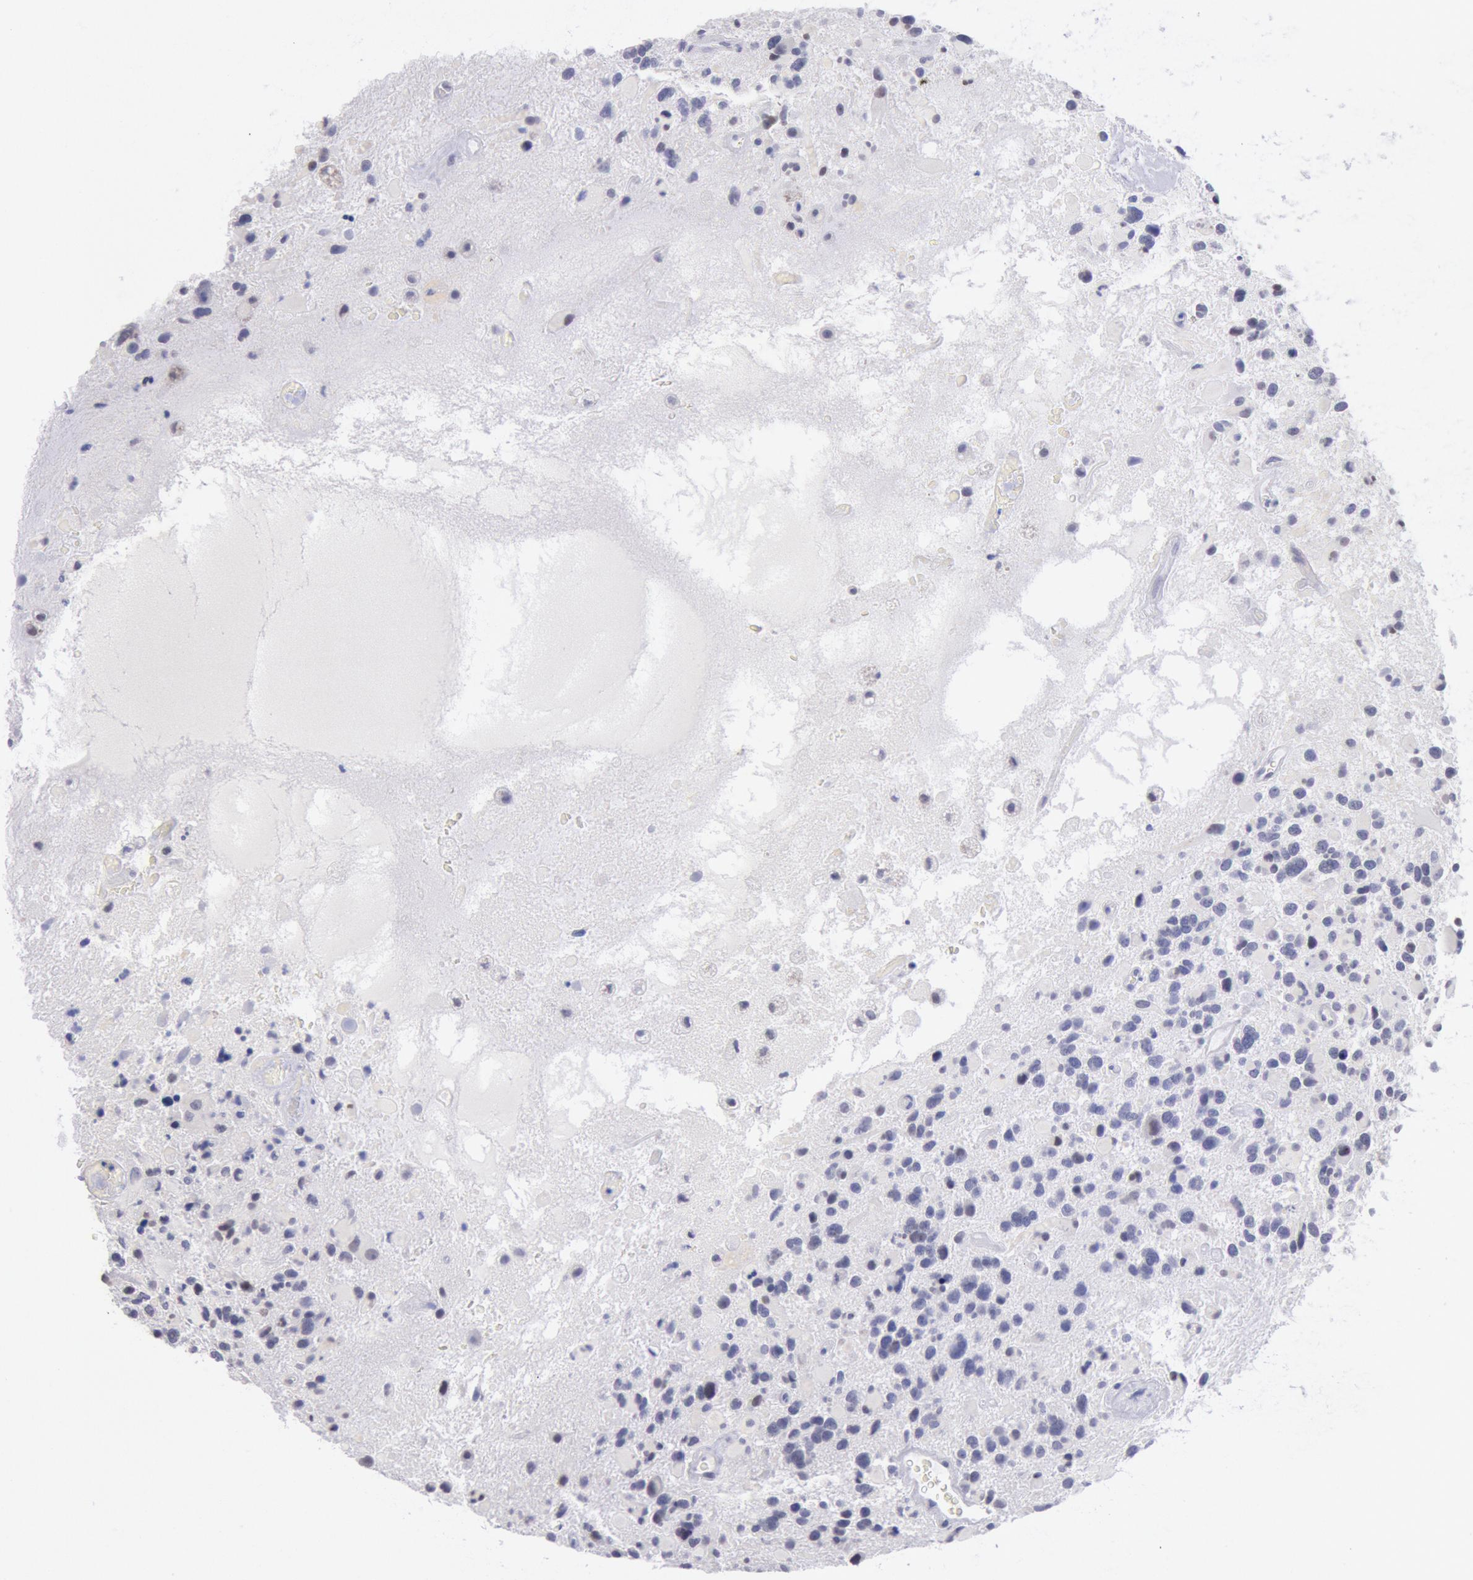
{"staining": {"intensity": "negative", "quantity": "none", "location": "none"}, "tissue": "glioma", "cell_type": "Tumor cells", "image_type": "cancer", "snomed": [{"axis": "morphology", "description": "Glioma, malignant, High grade"}, {"axis": "topography", "description": "Brain"}], "caption": "The photomicrograph demonstrates no staining of tumor cells in malignant high-grade glioma.", "gene": "MYH7", "patient": {"sex": "female", "age": 37}}